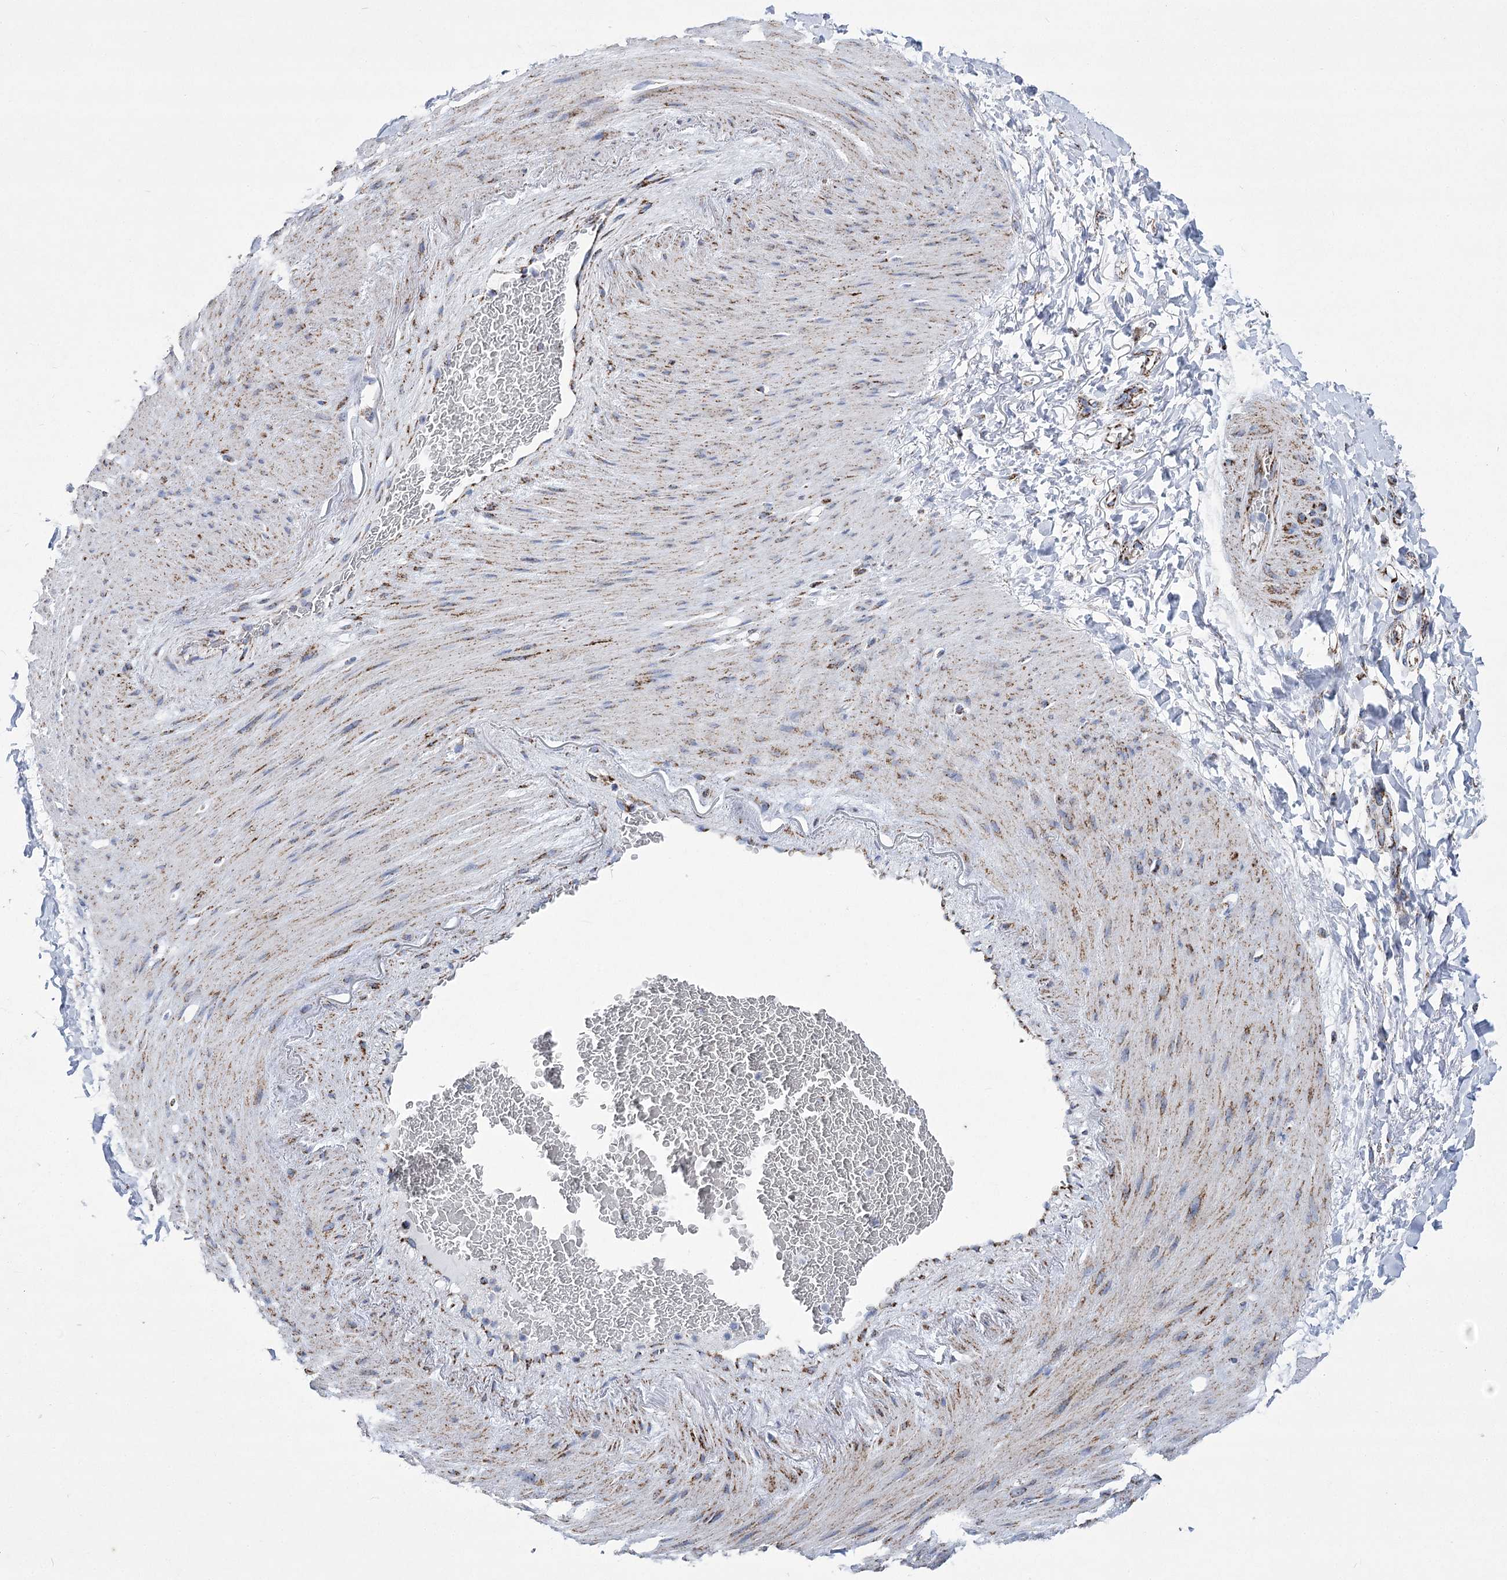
{"staining": {"intensity": "strong", "quantity": "25%-75%", "location": "cytoplasmic/membranous"}, "tissue": "adipose tissue", "cell_type": "Adipocytes", "image_type": "normal", "snomed": [{"axis": "morphology", "description": "Normal tissue, NOS"}, {"axis": "morphology", "description": "Adenocarcinoma, NOS"}, {"axis": "topography", "description": "Esophagus"}], "caption": "IHC histopathology image of normal adipose tissue: human adipose tissue stained using IHC exhibits high levels of strong protein expression localized specifically in the cytoplasmic/membranous of adipocytes, appearing as a cytoplasmic/membranous brown color.", "gene": "PDHB", "patient": {"sex": "male", "age": 62}}